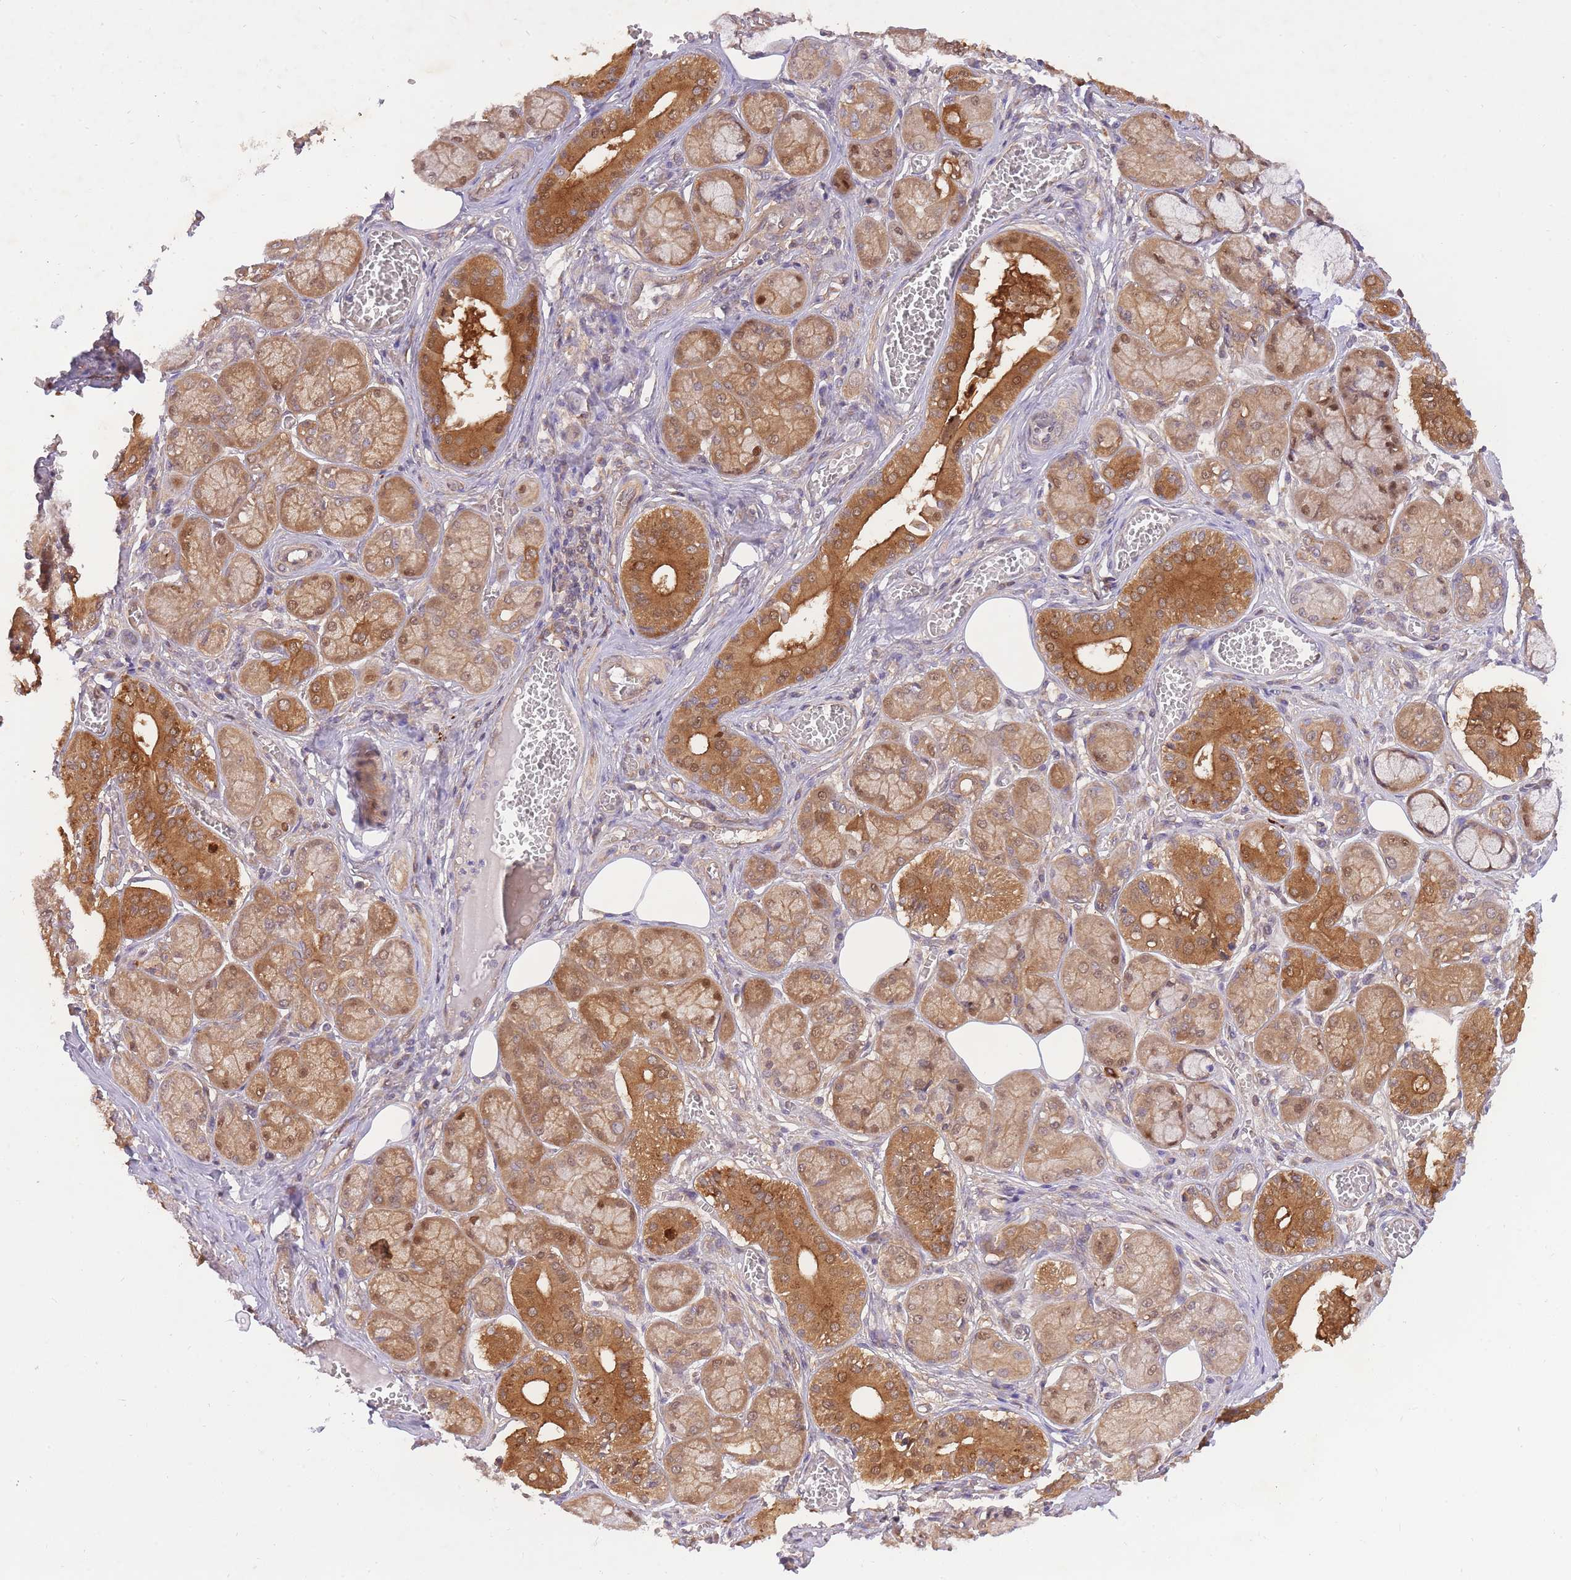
{"staining": {"intensity": "moderate", "quantity": "25%-75%", "location": "cytoplasmic/membranous,nuclear"}, "tissue": "salivary gland", "cell_type": "Glandular cells", "image_type": "normal", "snomed": [{"axis": "morphology", "description": "Normal tissue, NOS"}, {"axis": "topography", "description": "Salivary gland"}], "caption": "Immunohistochemistry histopathology image of benign salivary gland: salivary gland stained using immunohistochemistry exhibits medium levels of moderate protein expression localized specifically in the cytoplasmic/membranous,nuclear of glandular cells, appearing as a cytoplasmic/membranous,nuclear brown color.", "gene": "PREP", "patient": {"sex": "male", "age": 74}}